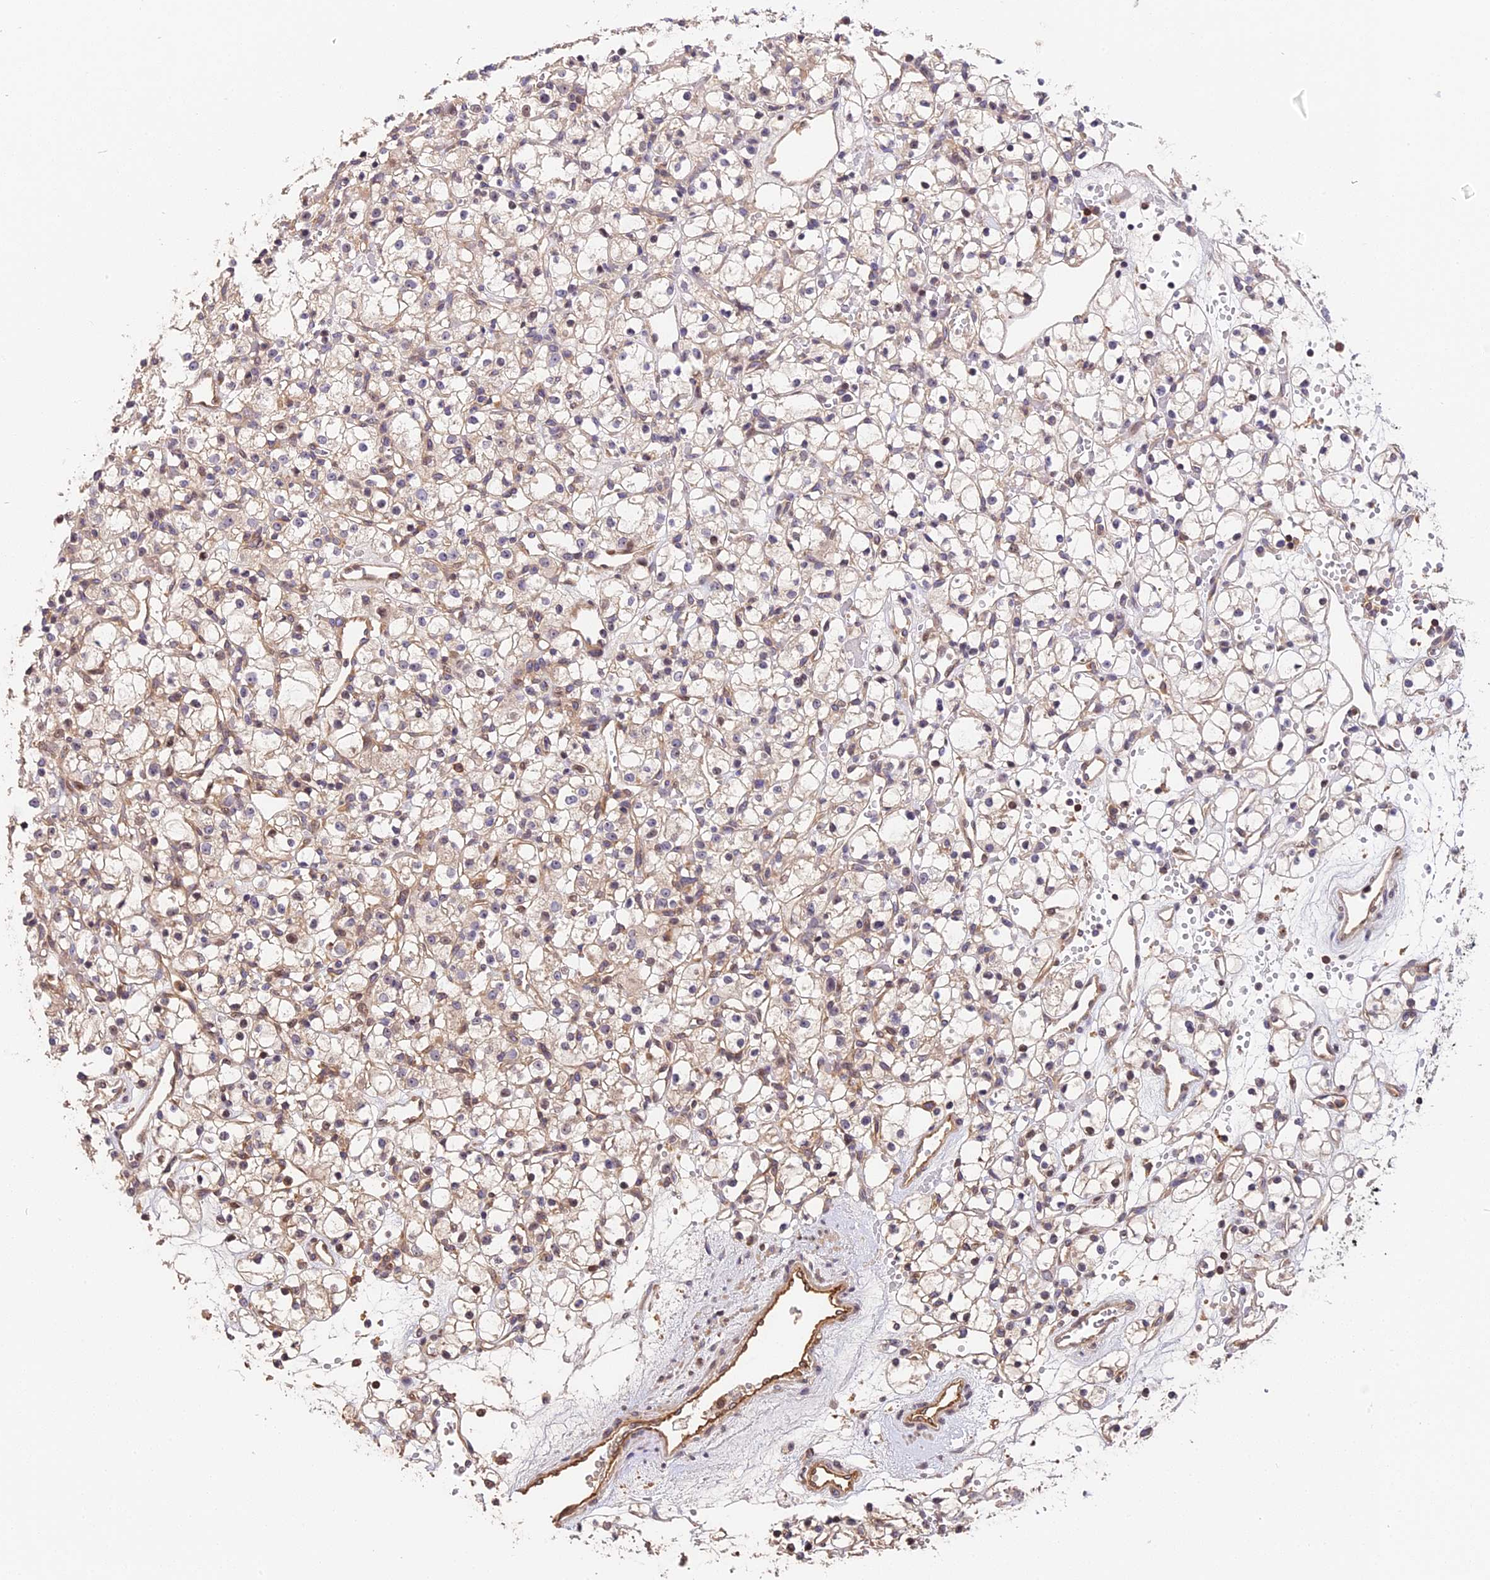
{"staining": {"intensity": "weak", "quantity": "<25%", "location": "cytoplasmic/membranous"}, "tissue": "renal cancer", "cell_type": "Tumor cells", "image_type": "cancer", "snomed": [{"axis": "morphology", "description": "Adenocarcinoma, NOS"}, {"axis": "topography", "description": "Kidney"}], "caption": "High magnification brightfield microscopy of renal adenocarcinoma stained with DAB (3,3'-diaminobenzidine) (brown) and counterstained with hematoxylin (blue): tumor cells show no significant staining.", "gene": "ARHGAP17", "patient": {"sex": "female", "age": 59}}